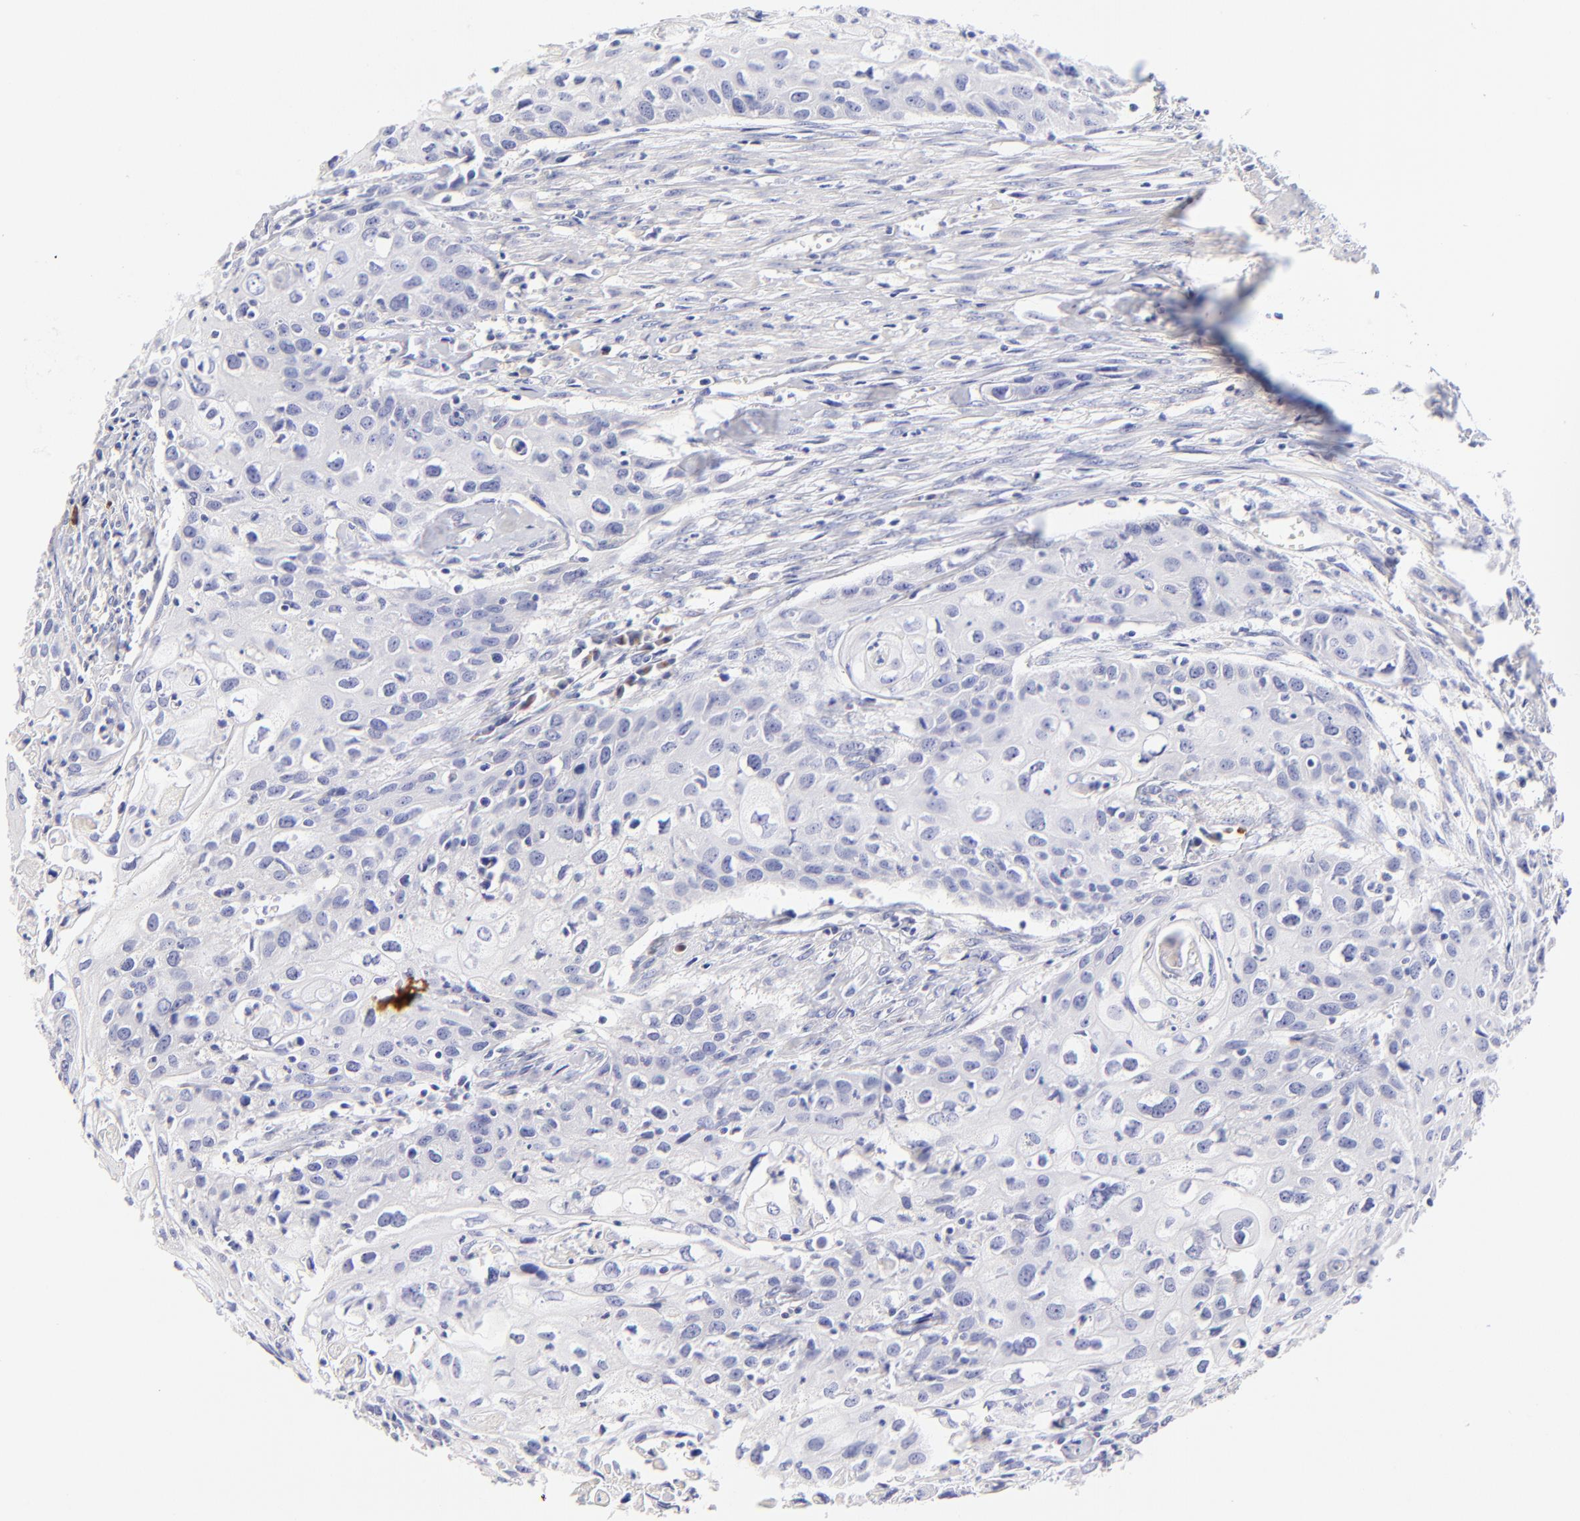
{"staining": {"intensity": "negative", "quantity": "none", "location": "none"}, "tissue": "urothelial cancer", "cell_type": "Tumor cells", "image_type": "cancer", "snomed": [{"axis": "morphology", "description": "Urothelial carcinoma, High grade"}, {"axis": "topography", "description": "Urinary bladder"}], "caption": "Tumor cells show no significant protein staining in high-grade urothelial carcinoma.", "gene": "ASB9", "patient": {"sex": "male", "age": 54}}